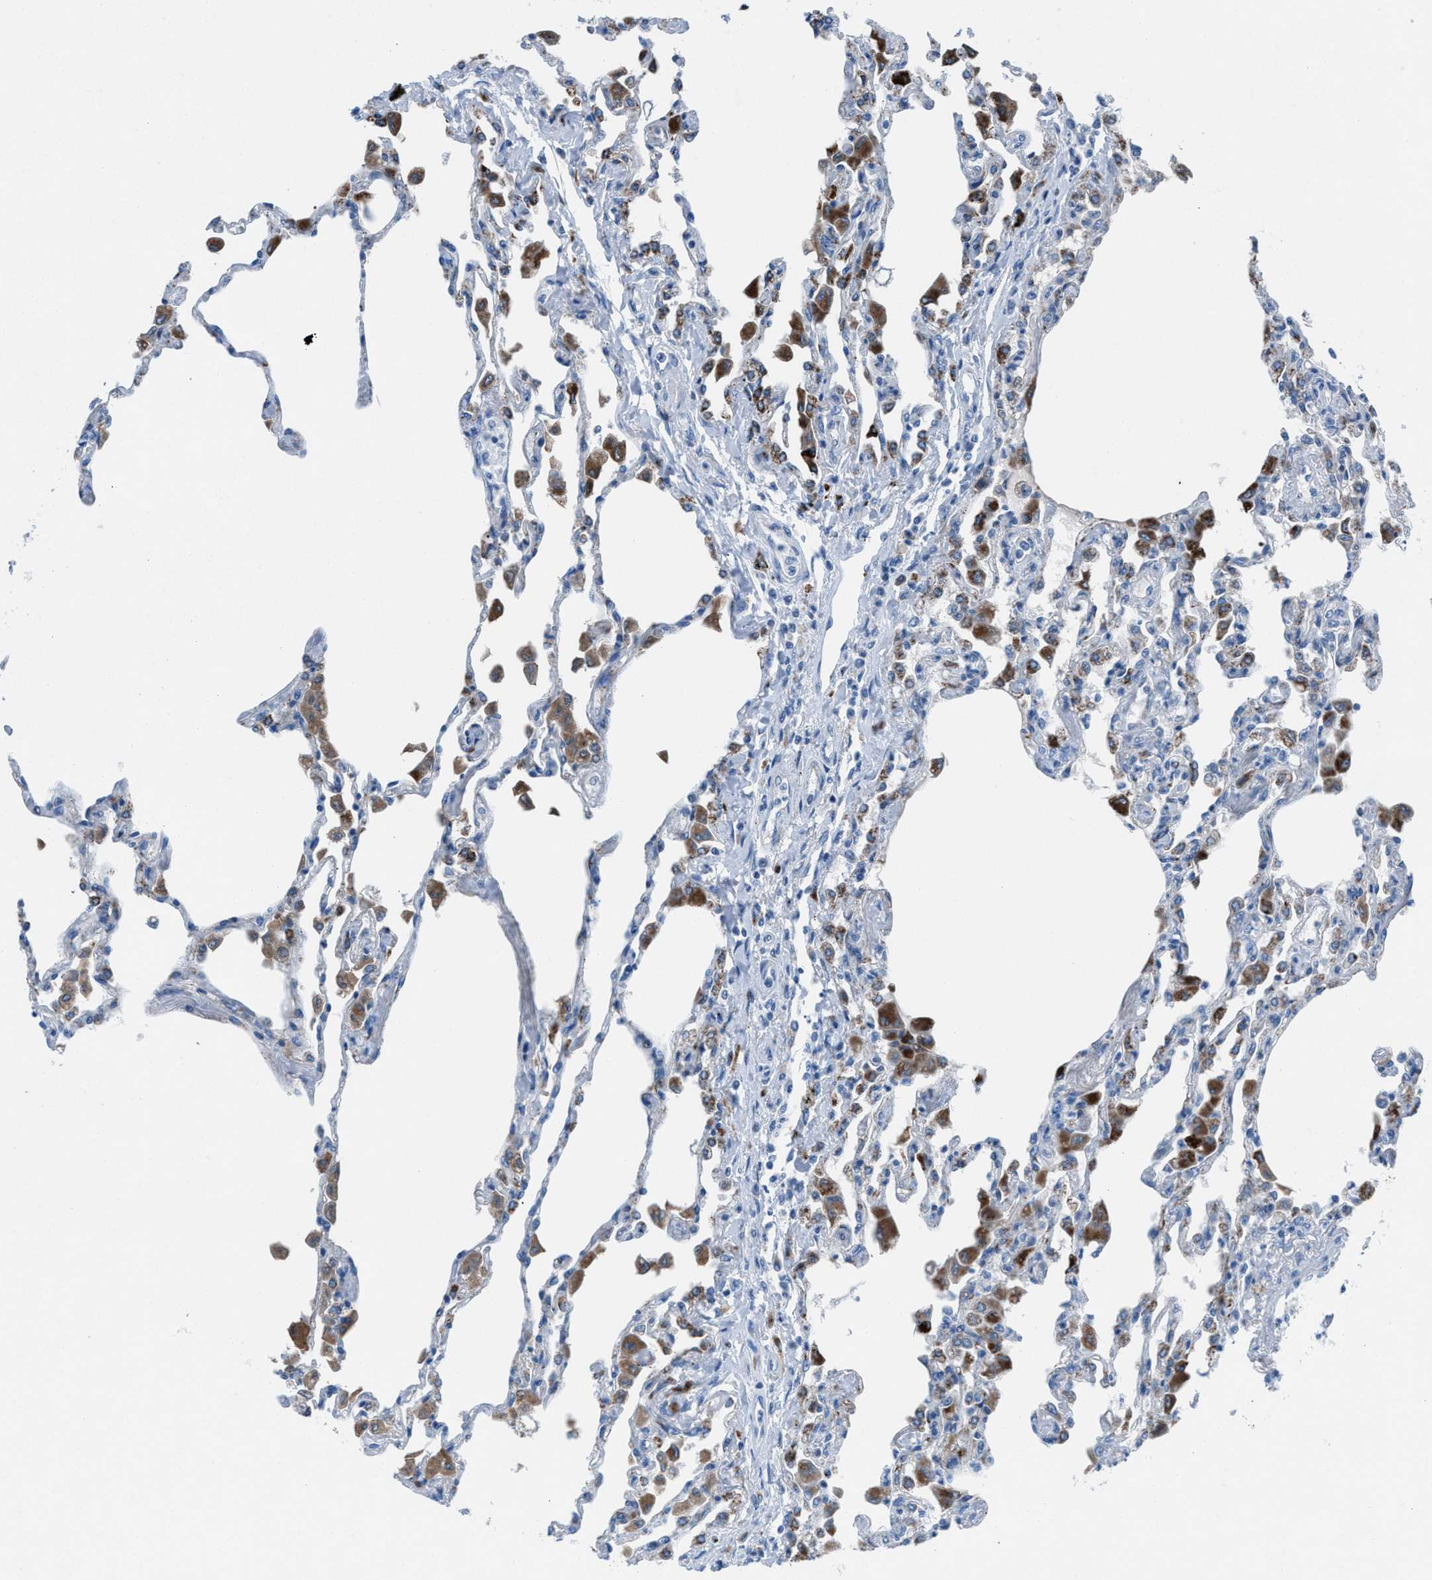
{"staining": {"intensity": "strong", "quantity": "25%-75%", "location": "cytoplasmic/membranous"}, "tissue": "lung", "cell_type": "Alveolar cells", "image_type": "normal", "snomed": [{"axis": "morphology", "description": "Normal tissue, NOS"}, {"axis": "topography", "description": "Bronchus"}, {"axis": "topography", "description": "Lung"}], "caption": "Immunohistochemical staining of unremarkable human lung exhibits strong cytoplasmic/membranous protein positivity in about 25%-75% of alveolar cells. (DAB (3,3'-diaminobenzidine) IHC, brown staining for protein, blue staining for nuclei).", "gene": "CD1B", "patient": {"sex": "female", "age": 49}}